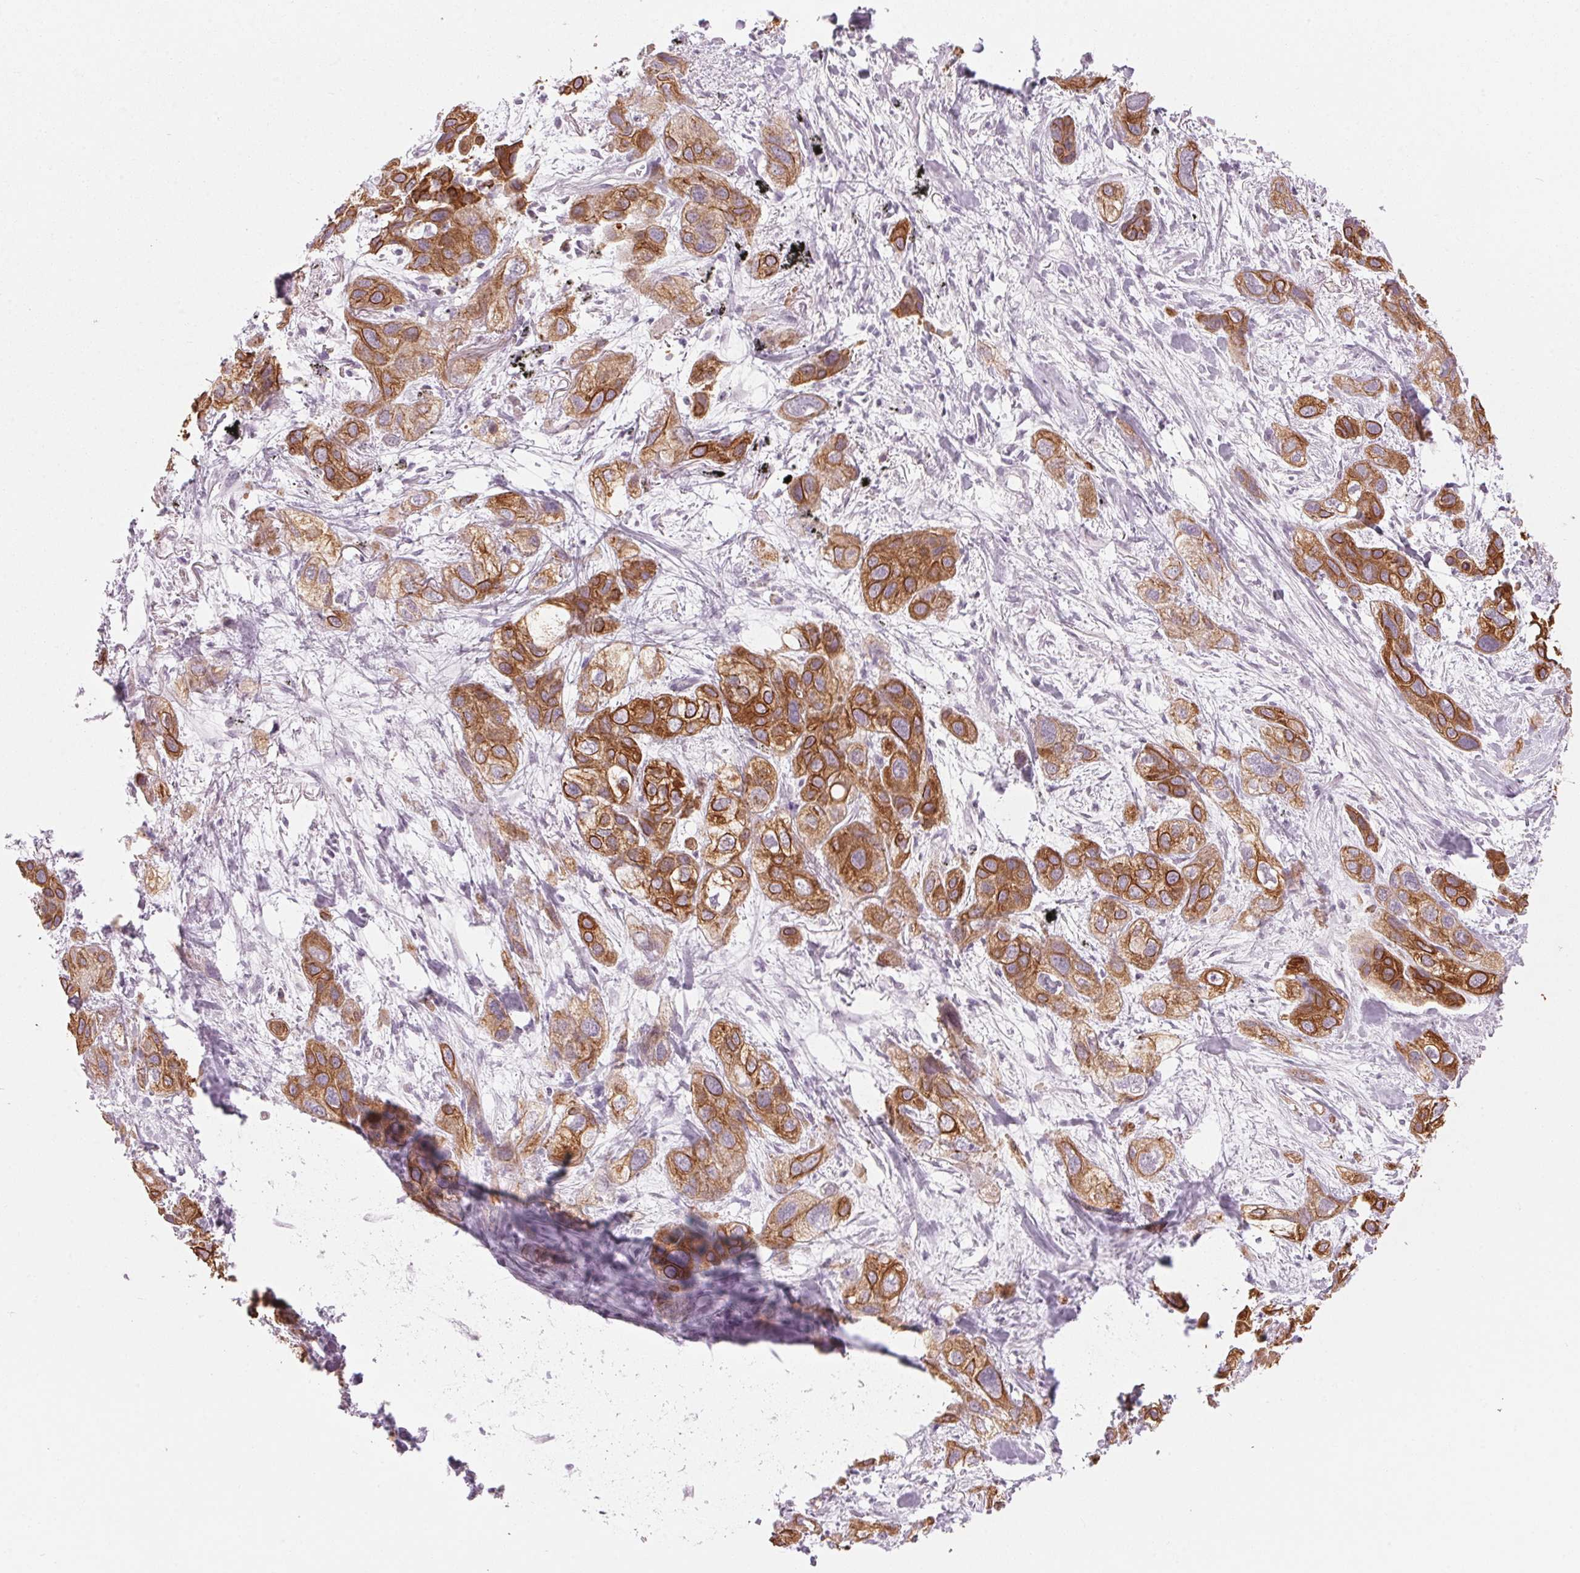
{"staining": {"intensity": "moderate", "quantity": ">75%", "location": "cytoplasmic/membranous"}, "tissue": "lung cancer", "cell_type": "Tumor cells", "image_type": "cancer", "snomed": [{"axis": "morphology", "description": "Squamous cell carcinoma, NOS"}, {"axis": "morphology", "description": "Squamous cell carcinoma, metastatic, NOS"}, {"axis": "topography", "description": "Lung"}], "caption": "Tumor cells show moderate cytoplasmic/membranous positivity in approximately >75% of cells in lung squamous cell carcinoma. Nuclei are stained in blue.", "gene": "SCTR", "patient": {"sex": "male", "age": 59}}